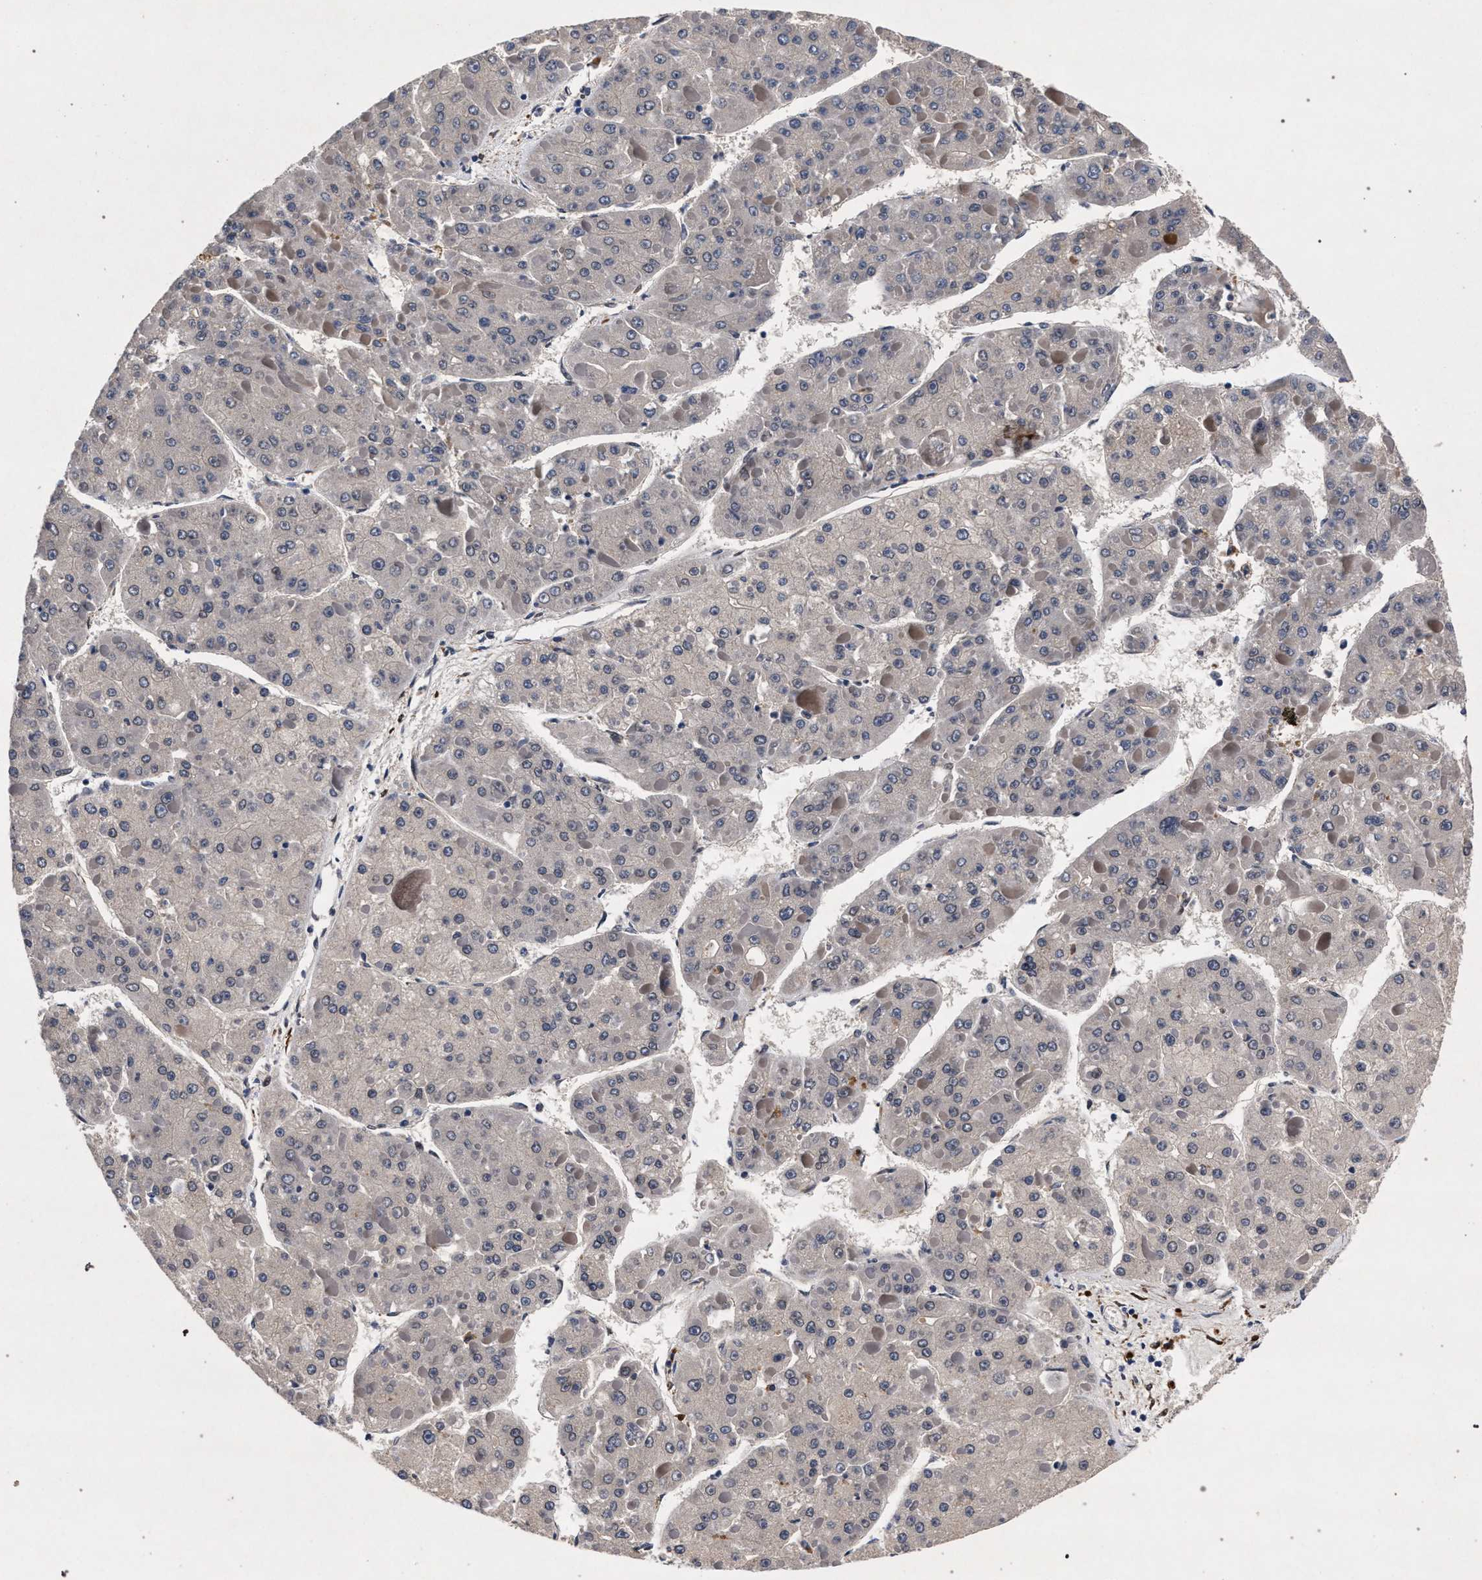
{"staining": {"intensity": "negative", "quantity": "none", "location": "none"}, "tissue": "liver cancer", "cell_type": "Tumor cells", "image_type": "cancer", "snomed": [{"axis": "morphology", "description": "Carcinoma, Hepatocellular, NOS"}, {"axis": "topography", "description": "Liver"}], "caption": "This is an IHC micrograph of human liver cancer. There is no positivity in tumor cells.", "gene": "NEK7", "patient": {"sex": "female", "age": 73}}